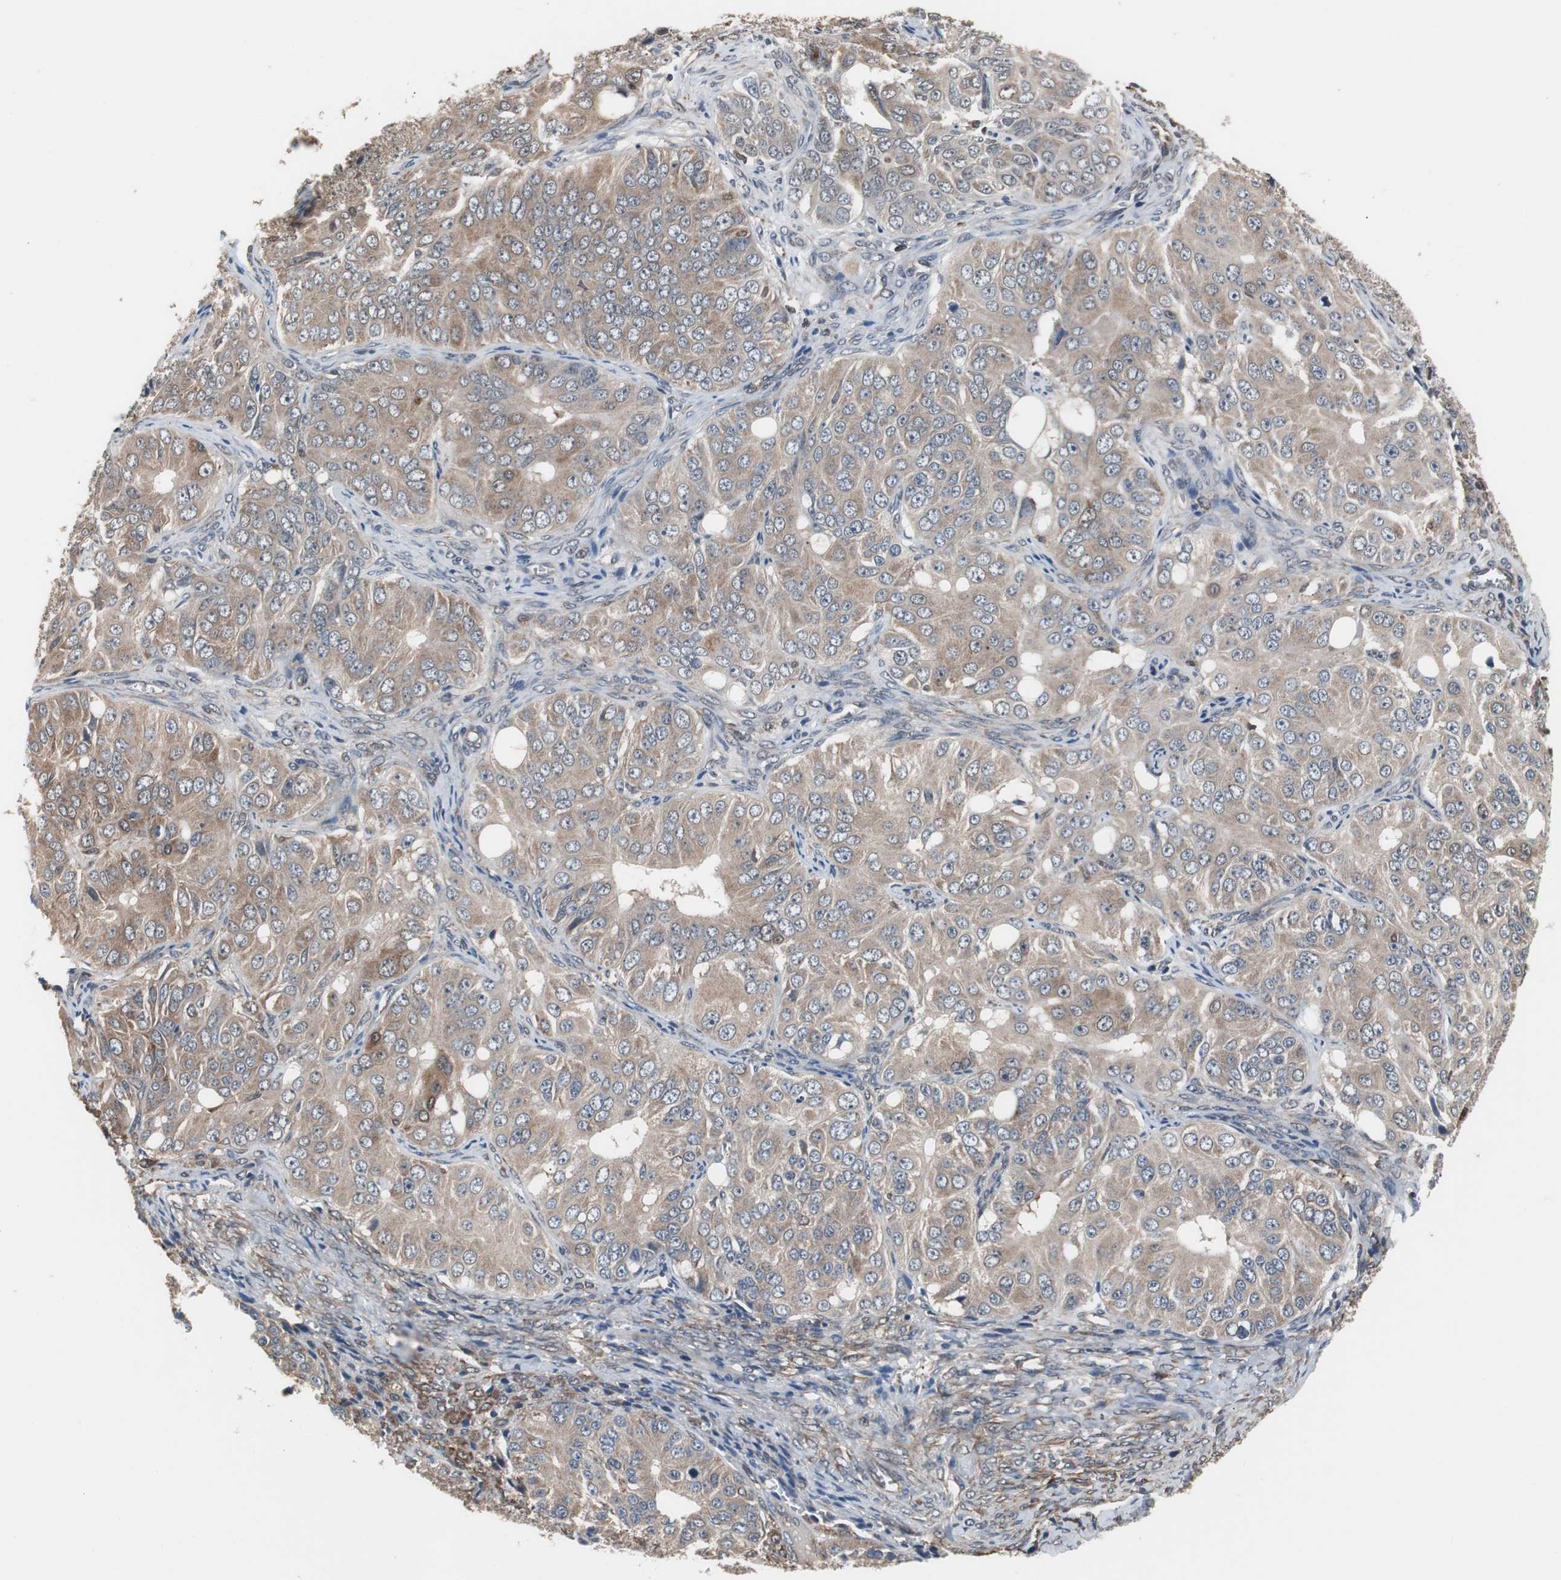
{"staining": {"intensity": "weak", "quantity": ">75%", "location": "cytoplasmic/membranous"}, "tissue": "ovarian cancer", "cell_type": "Tumor cells", "image_type": "cancer", "snomed": [{"axis": "morphology", "description": "Carcinoma, endometroid"}, {"axis": "topography", "description": "Ovary"}], "caption": "Protein expression analysis of human ovarian endometroid carcinoma reveals weak cytoplasmic/membranous positivity in approximately >75% of tumor cells.", "gene": "ZSCAN22", "patient": {"sex": "female", "age": 51}}